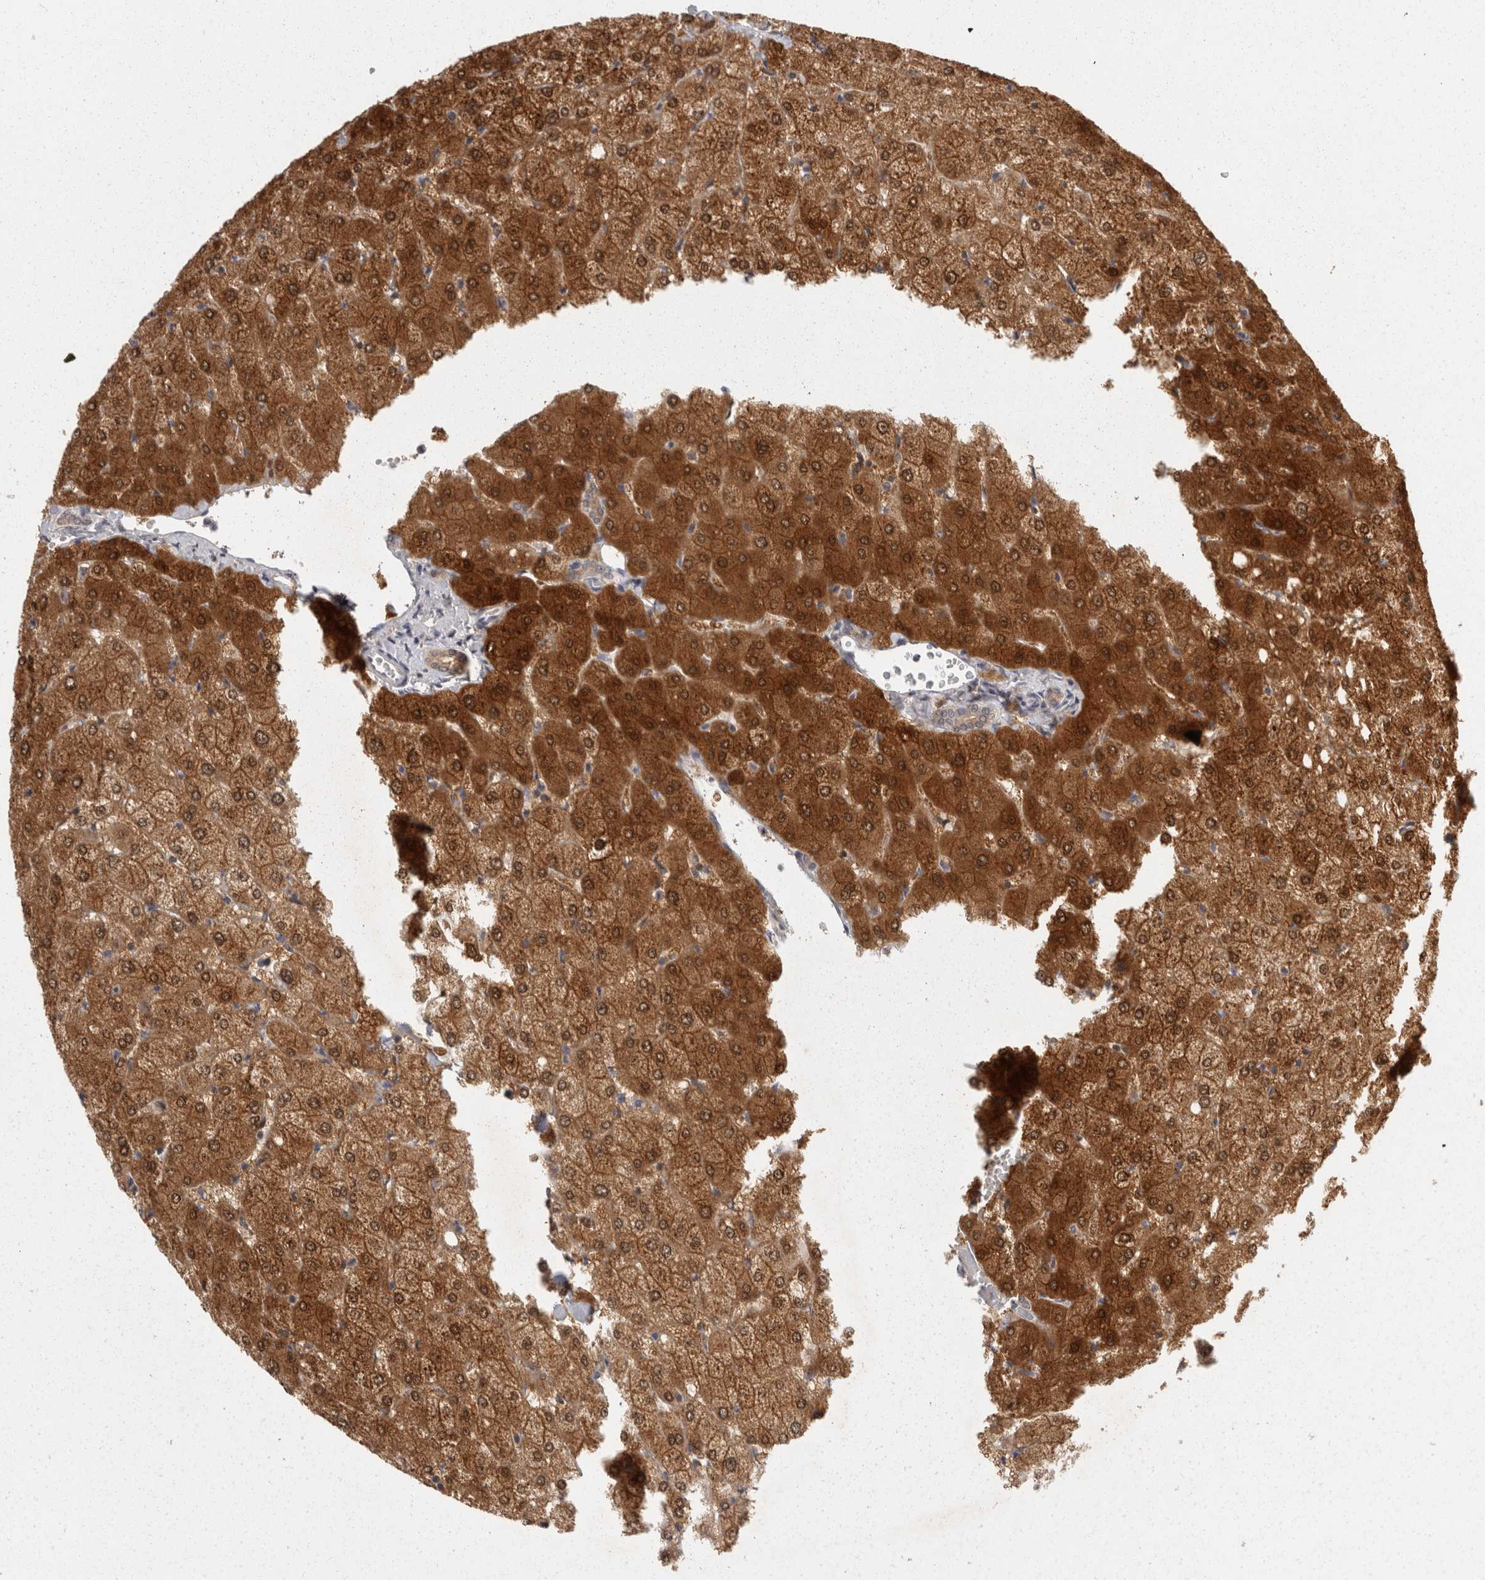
{"staining": {"intensity": "weak", "quantity": ">75%", "location": "cytoplasmic/membranous"}, "tissue": "liver", "cell_type": "Cholangiocytes", "image_type": "normal", "snomed": [{"axis": "morphology", "description": "Normal tissue, NOS"}, {"axis": "topography", "description": "Liver"}], "caption": "This photomicrograph exhibits immunohistochemistry staining of normal human liver, with low weak cytoplasmic/membranous positivity in about >75% of cholangiocytes.", "gene": "ACAT2", "patient": {"sex": "female", "age": 54}}